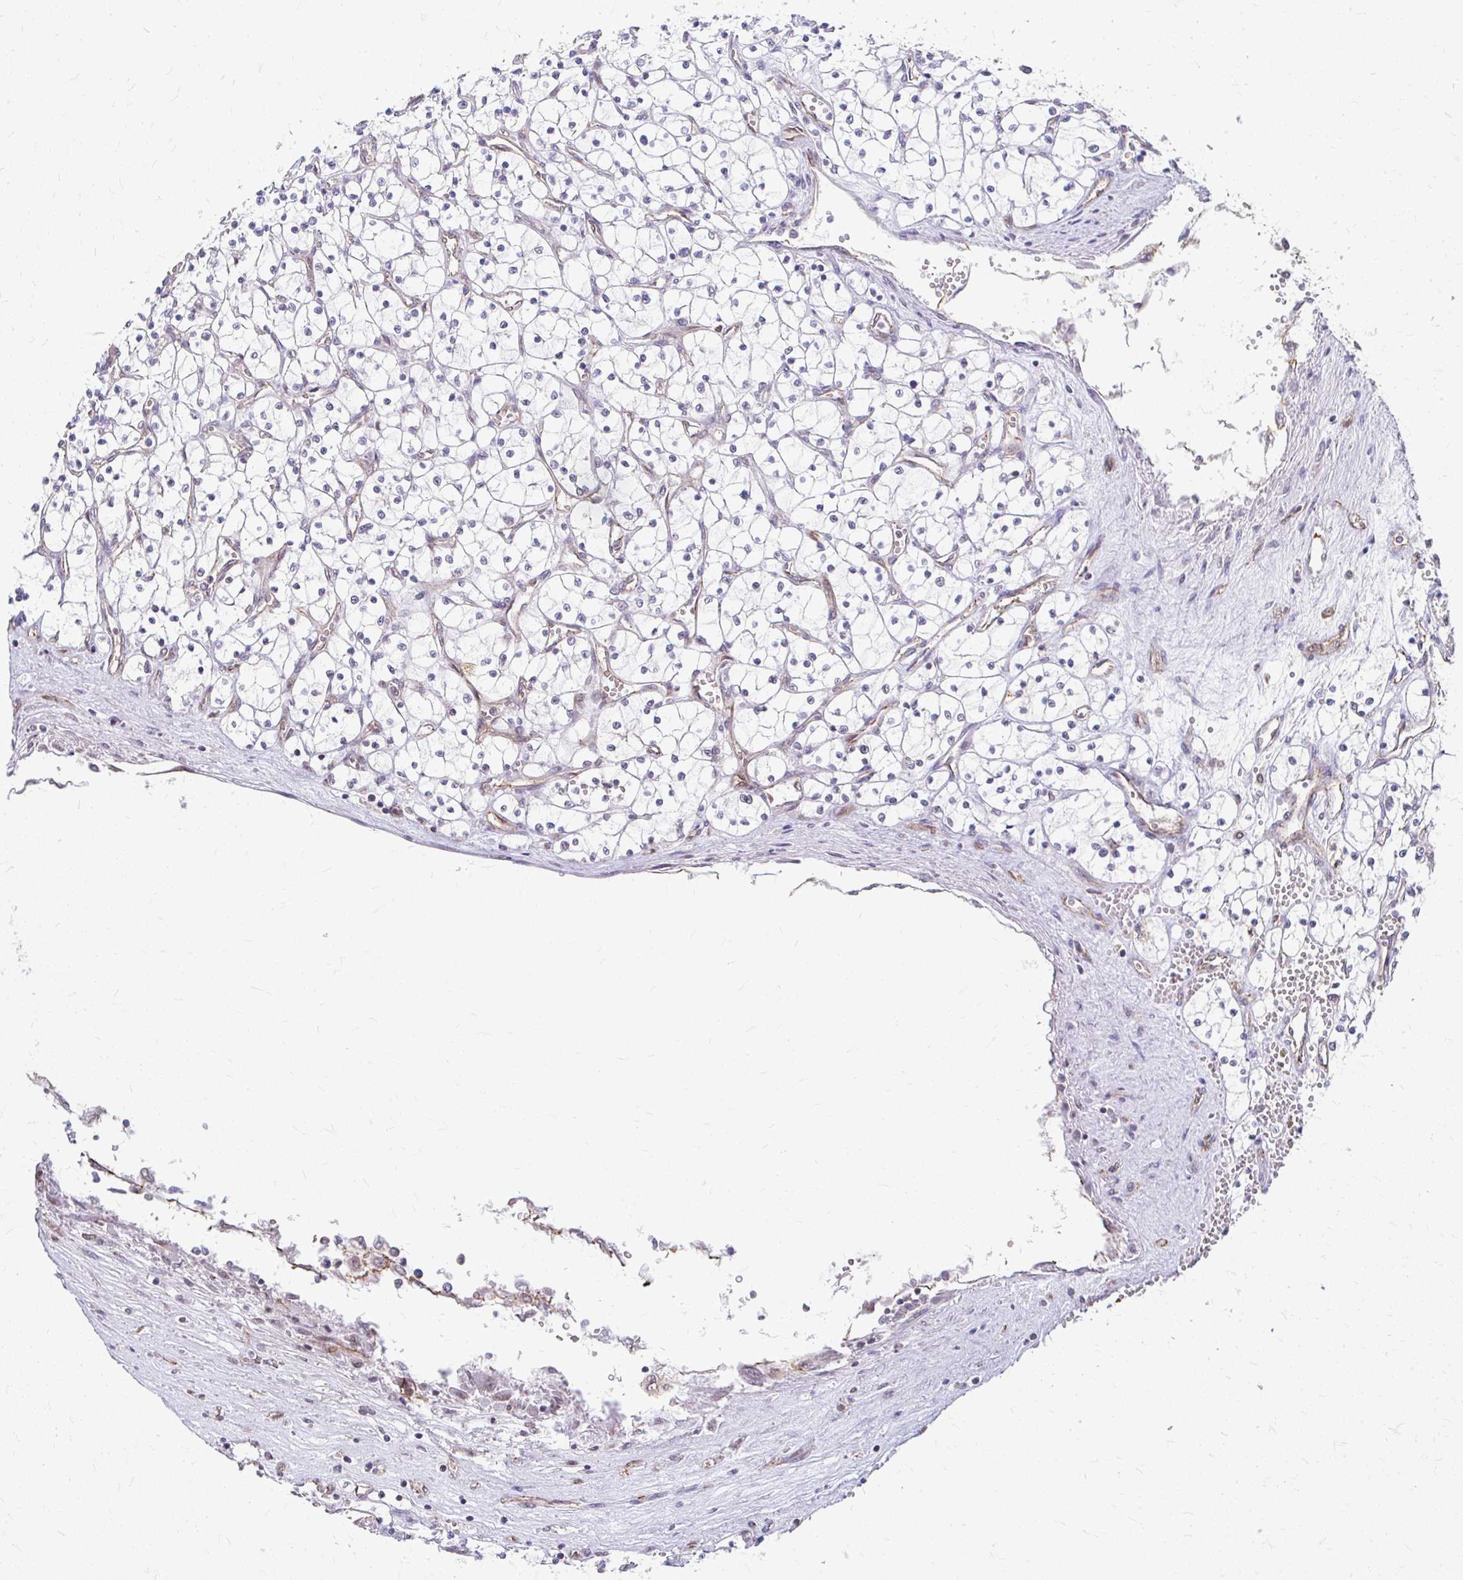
{"staining": {"intensity": "negative", "quantity": "none", "location": "none"}, "tissue": "renal cancer", "cell_type": "Tumor cells", "image_type": "cancer", "snomed": [{"axis": "morphology", "description": "Adenocarcinoma, NOS"}, {"axis": "topography", "description": "Kidney"}], "caption": "Tumor cells show no significant positivity in renal cancer.", "gene": "XPO1", "patient": {"sex": "female", "age": 69}}